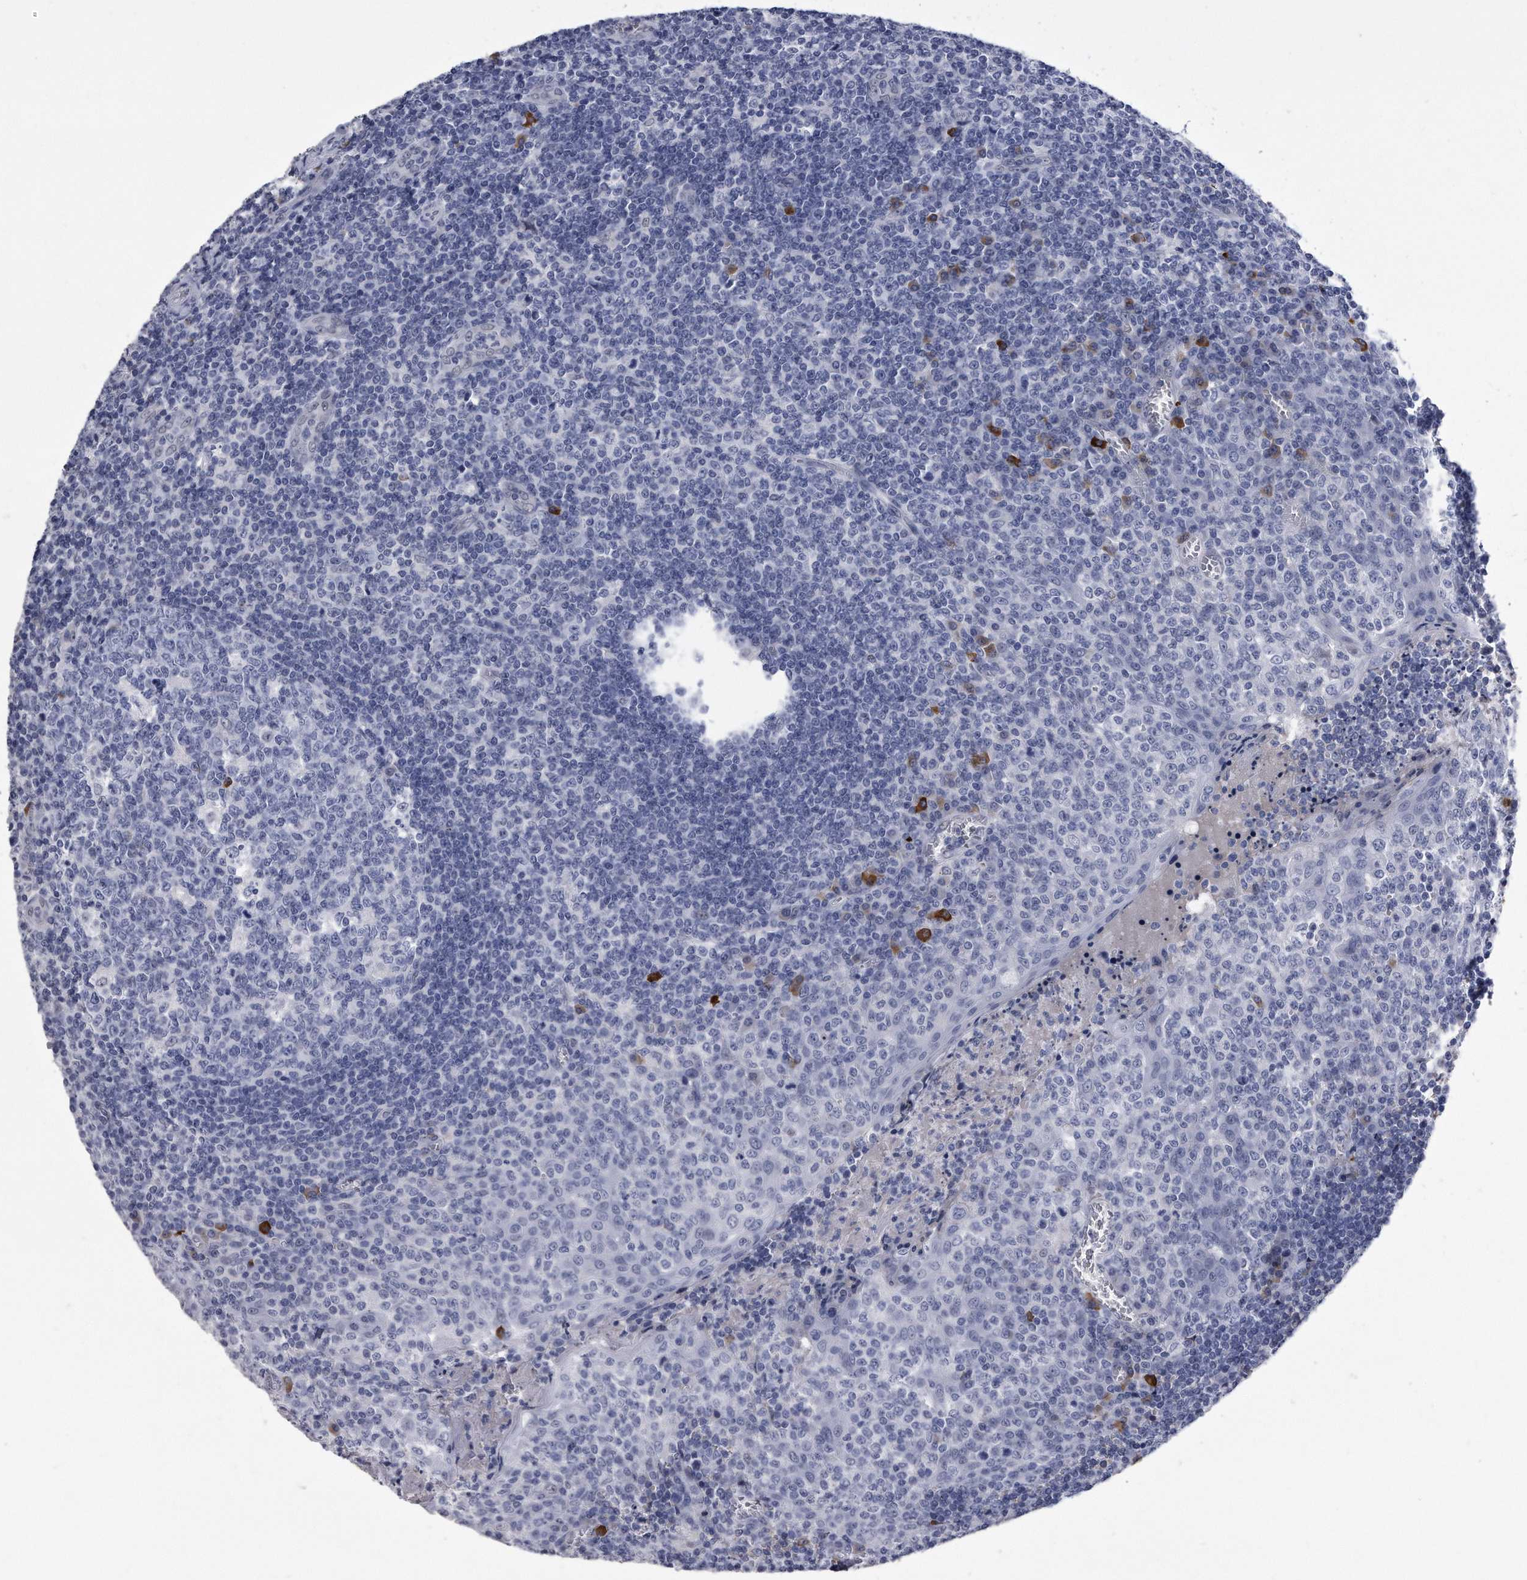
{"staining": {"intensity": "moderate", "quantity": "<25%", "location": "cytoplasmic/membranous"}, "tissue": "tonsil", "cell_type": "Germinal center cells", "image_type": "normal", "snomed": [{"axis": "morphology", "description": "Normal tissue, NOS"}, {"axis": "topography", "description": "Tonsil"}], "caption": "The micrograph displays a brown stain indicating the presence of a protein in the cytoplasmic/membranous of germinal center cells in tonsil. (Stains: DAB in brown, nuclei in blue, Microscopy: brightfield microscopy at high magnification).", "gene": "KCTD8", "patient": {"sex": "female", "age": 19}}